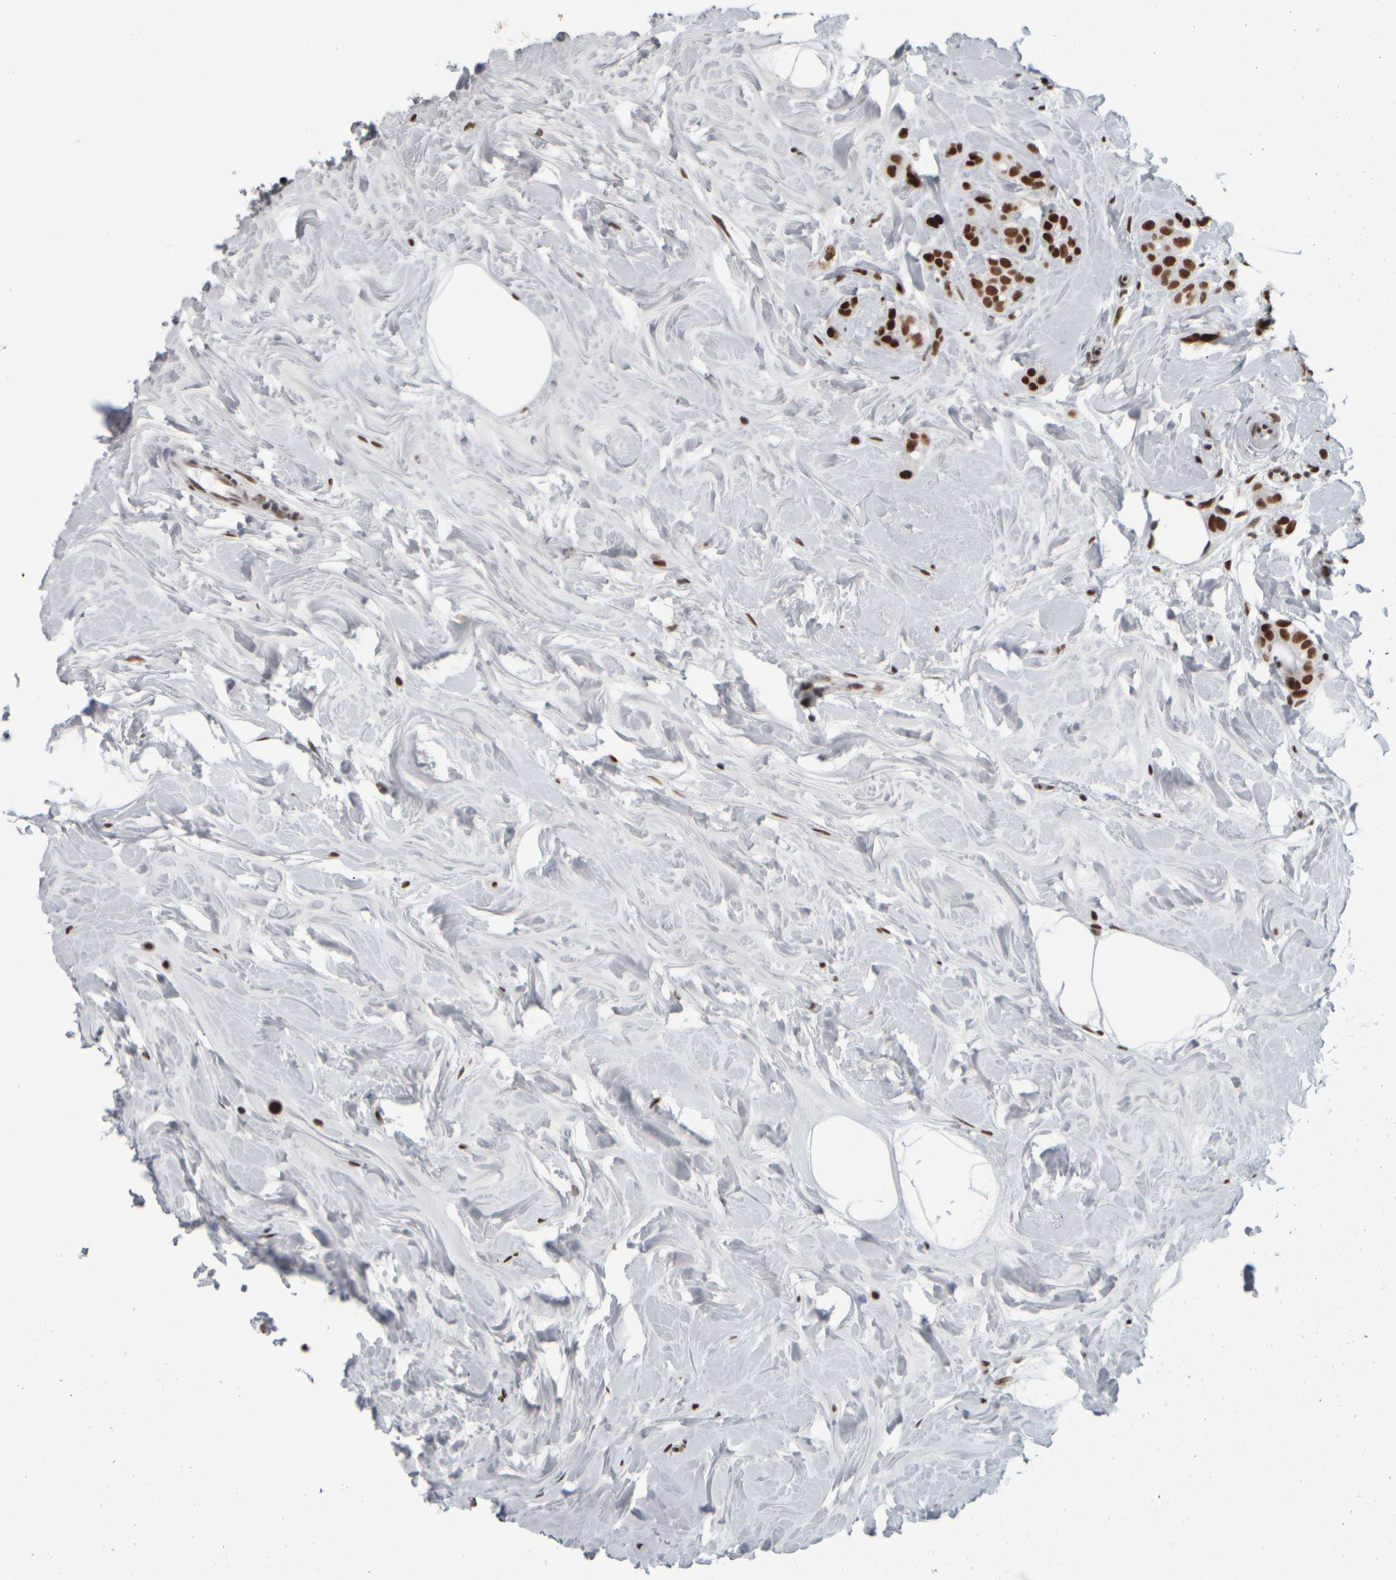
{"staining": {"intensity": "strong", "quantity": ">75%", "location": "nuclear"}, "tissue": "breast cancer", "cell_type": "Tumor cells", "image_type": "cancer", "snomed": [{"axis": "morphology", "description": "Lobular carcinoma, in situ"}, {"axis": "morphology", "description": "Lobular carcinoma"}, {"axis": "topography", "description": "Breast"}], "caption": "Tumor cells show strong nuclear expression in about >75% of cells in breast cancer.", "gene": "TOP2B", "patient": {"sex": "female", "age": 41}}